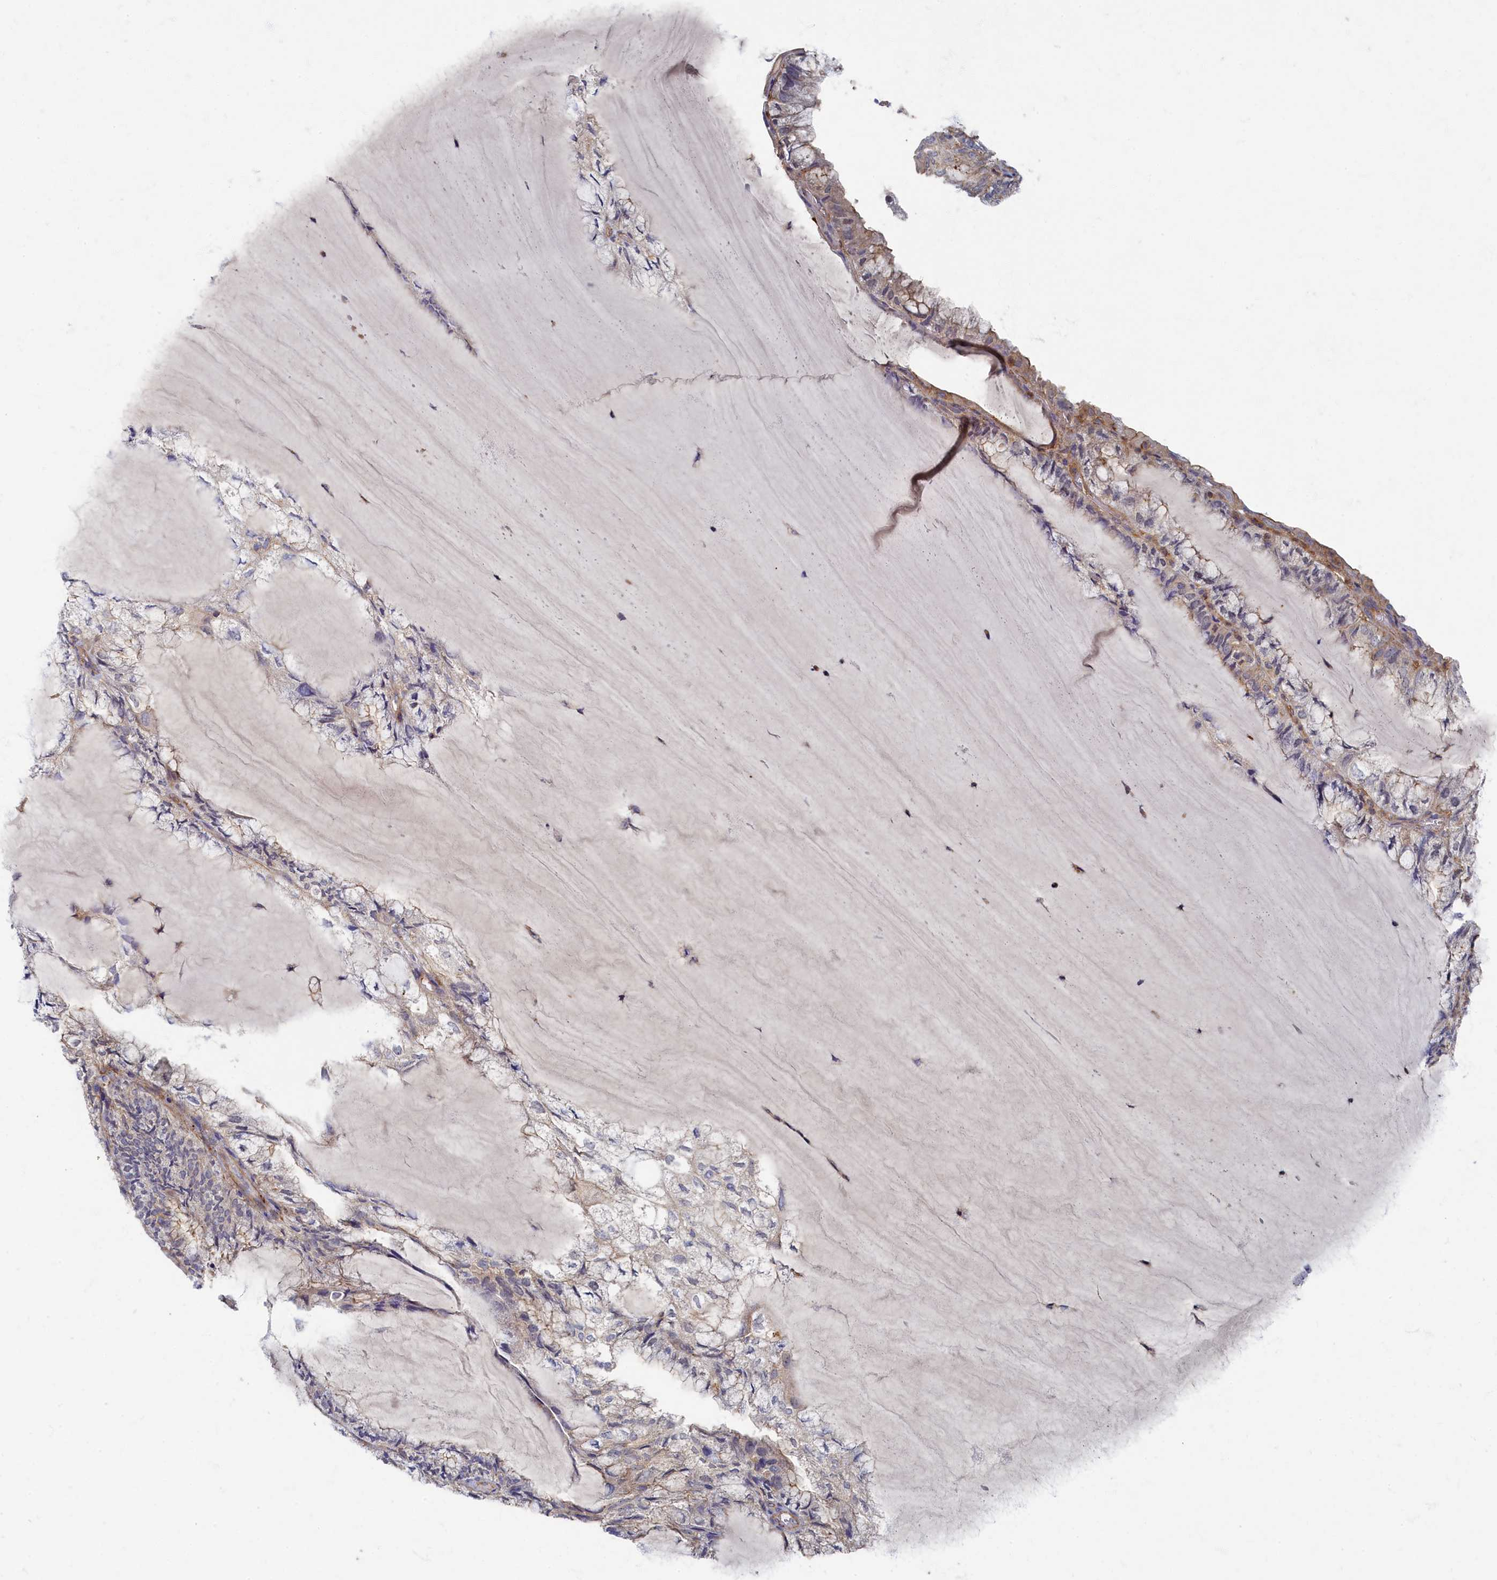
{"staining": {"intensity": "weak", "quantity": "<25%", "location": "cytoplasmic/membranous"}, "tissue": "endometrial cancer", "cell_type": "Tumor cells", "image_type": "cancer", "snomed": [{"axis": "morphology", "description": "Adenocarcinoma, NOS"}, {"axis": "topography", "description": "Endometrium"}], "caption": "IHC micrograph of human endometrial adenocarcinoma stained for a protein (brown), which demonstrates no staining in tumor cells.", "gene": "PSMG2", "patient": {"sex": "female", "age": 81}}